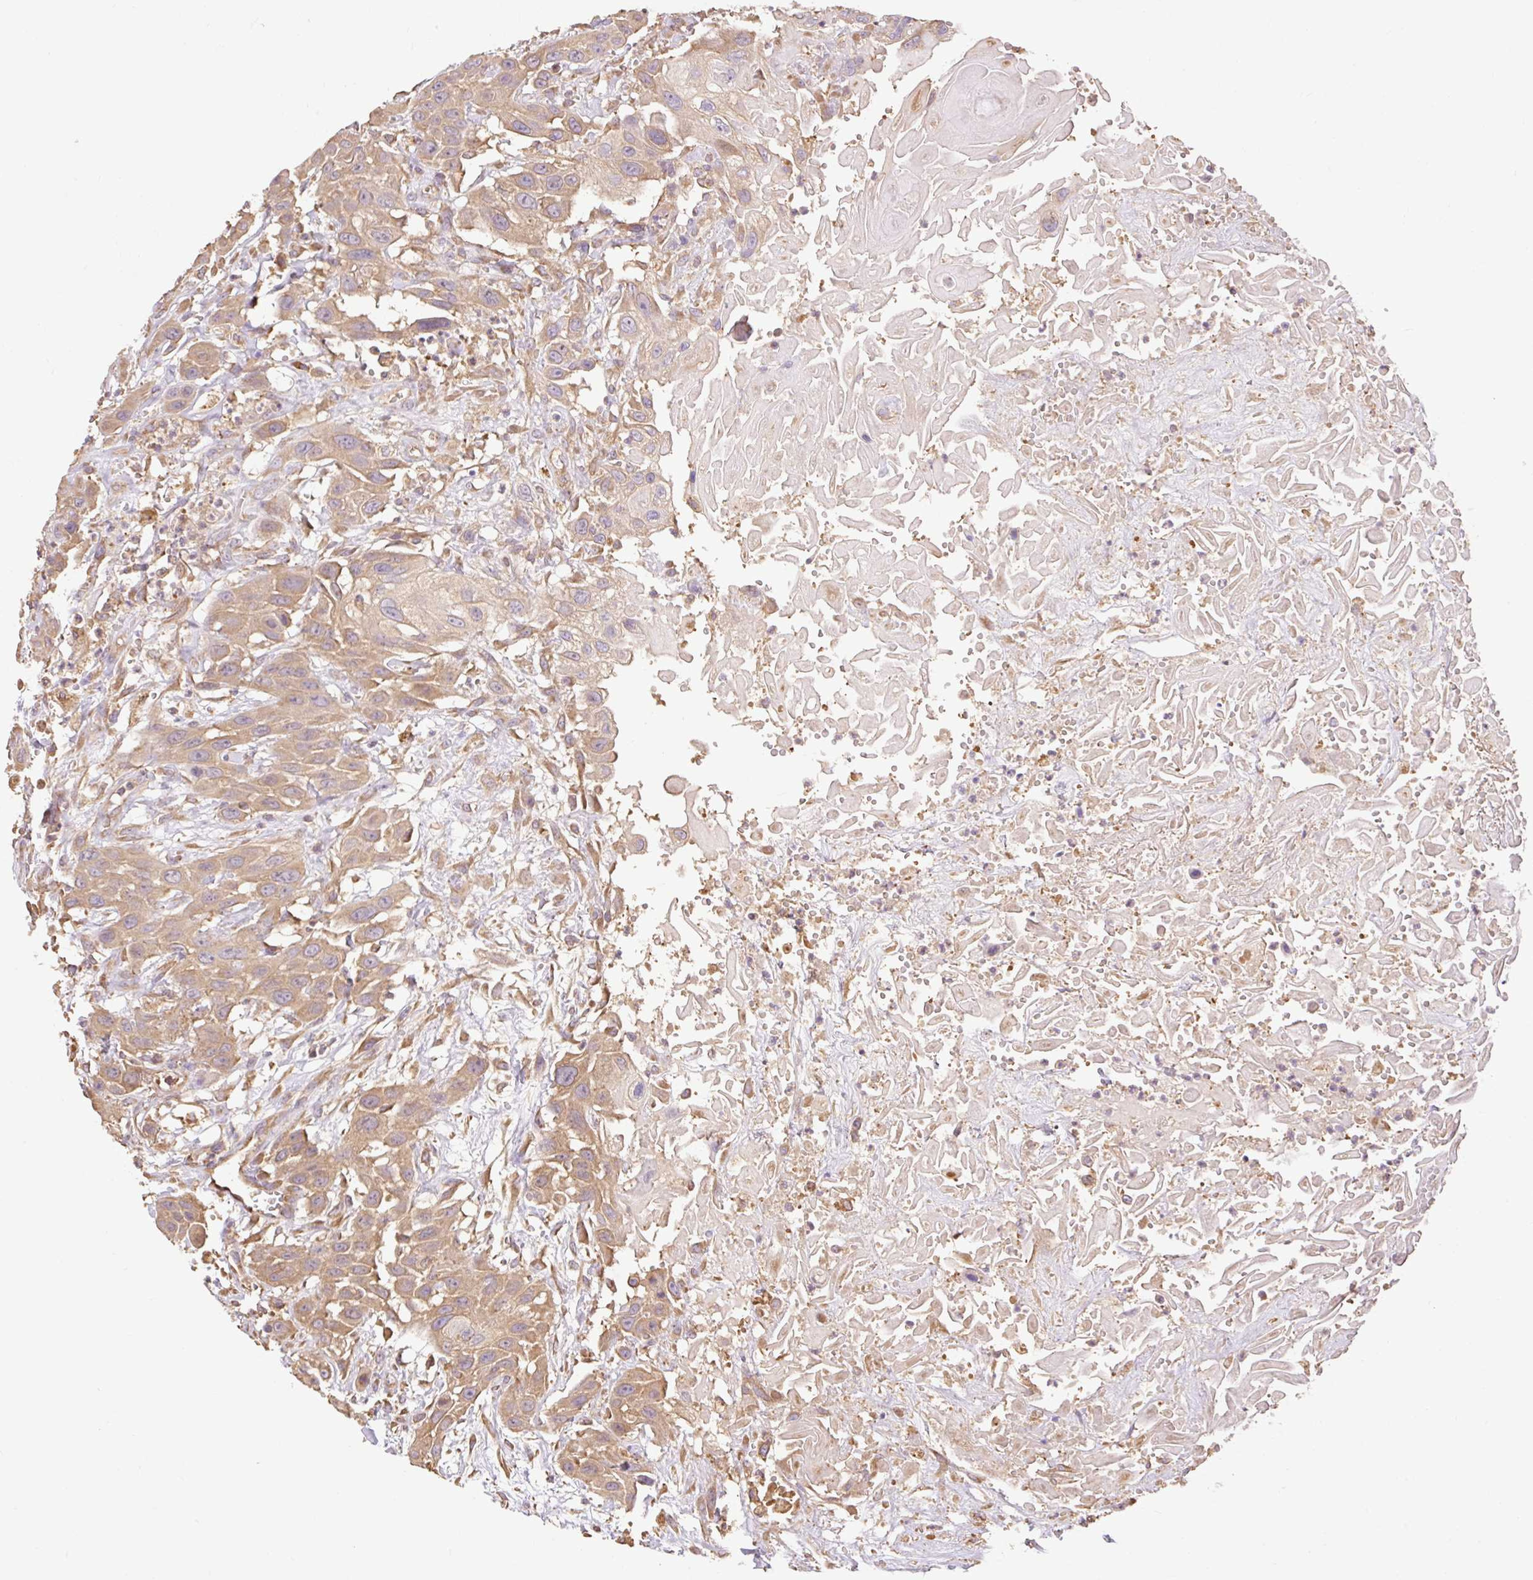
{"staining": {"intensity": "moderate", "quantity": ">75%", "location": "cytoplasmic/membranous"}, "tissue": "head and neck cancer", "cell_type": "Tumor cells", "image_type": "cancer", "snomed": [{"axis": "morphology", "description": "Squamous cell carcinoma, NOS"}, {"axis": "topography", "description": "Head-Neck"}], "caption": "This is a histology image of immunohistochemistry (IHC) staining of squamous cell carcinoma (head and neck), which shows moderate staining in the cytoplasmic/membranous of tumor cells.", "gene": "DESI1", "patient": {"sex": "male", "age": 81}}